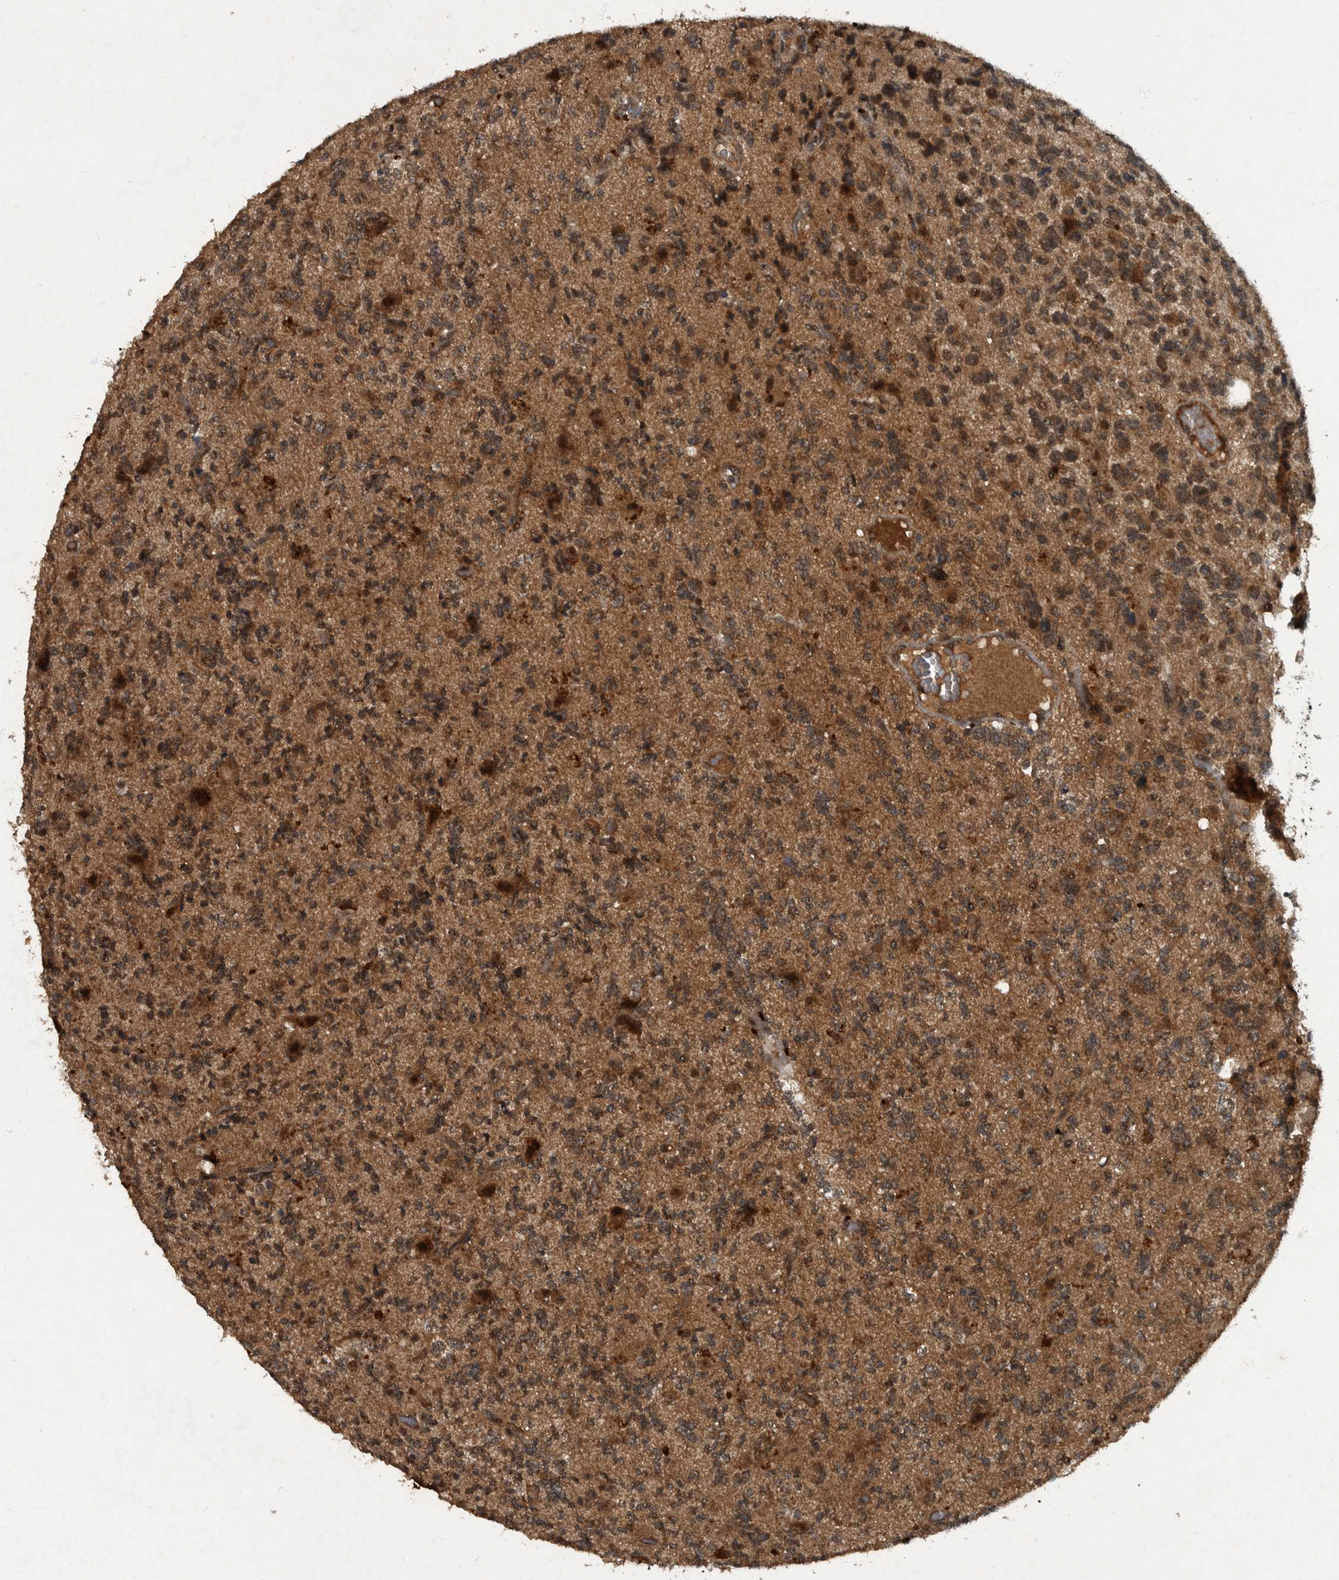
{"staining": {"intensity": "moderate", "quantity": ">75%", "location": "cytoplasmic/membranous,nuclear"}, "tissue": "glioma", "cell_type": "Tumor cells", "image_type": "cancer", "snomed": [{"axis": "morphology", "description": "Glioma, malignant, High grade"}, {"axis": "topography", "description": "Brain"}], "caption": "Malignant high-grade glioma stained with a brown dye exhibits moderate cytoplasmic/membranous and nuclear positive positivity in approximately >75% of tumor cells.", "gene": "FOXO1", "patient": {"sex": "female", "age": 62}}